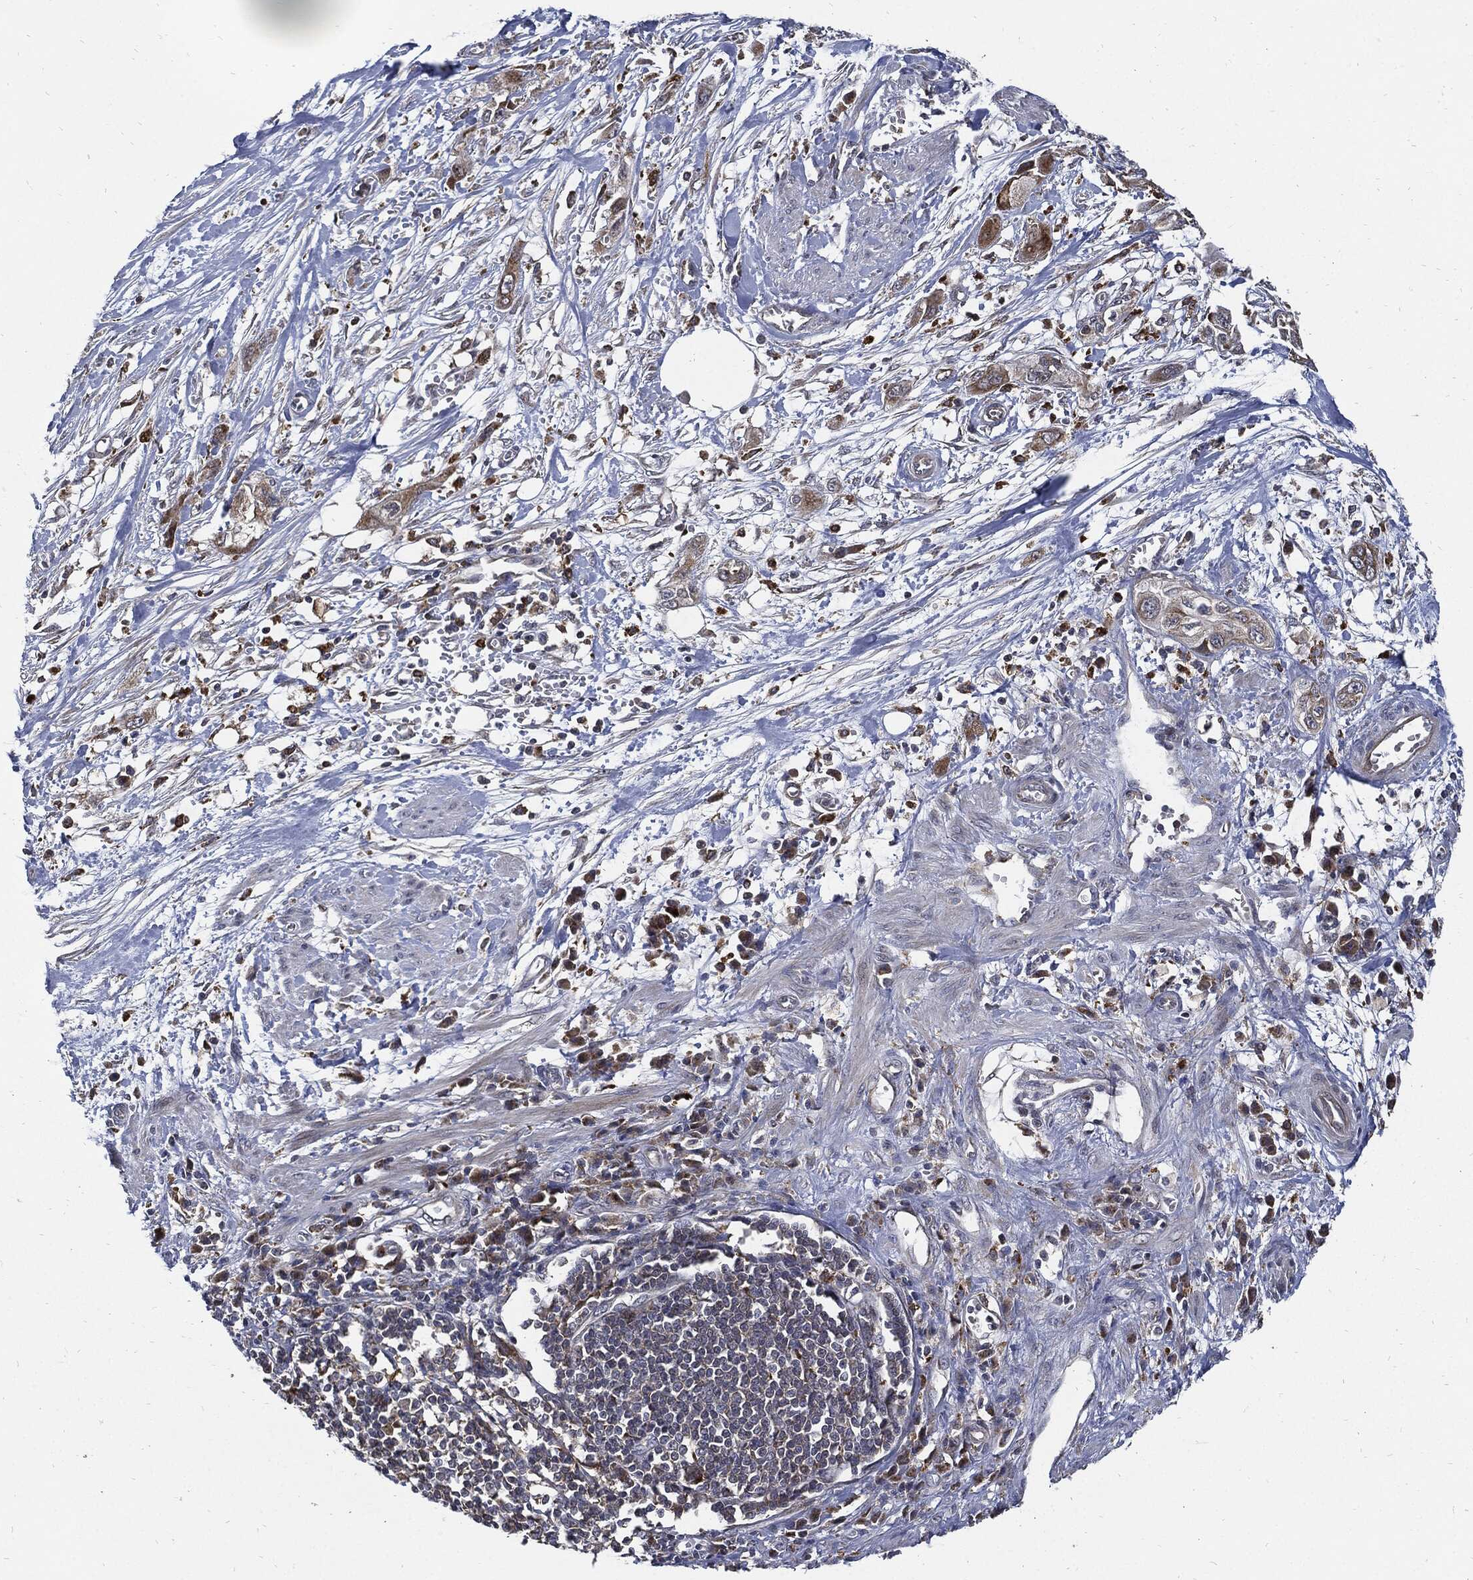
{"staining": {"intensity": "weak", "quantity": "<25%", "location": "cytoplasmic/membranous"}, "tissue": "pancreatic cancer", "cell_type": "Tumor cells", "image_type": "cancer", "snomed": [{"axis": "morphology", "description": "Adenocarcinoma, NOS"}, {"axis": "topography", "description": "Pancreas"}], "caption": "IHC of human pancreatic adenocarcinoma displays no staining in tumor cells. Nuclei are stained in blue.", "gene": "SLC31A2", "patient": {"sex": "male", "age": 72}}